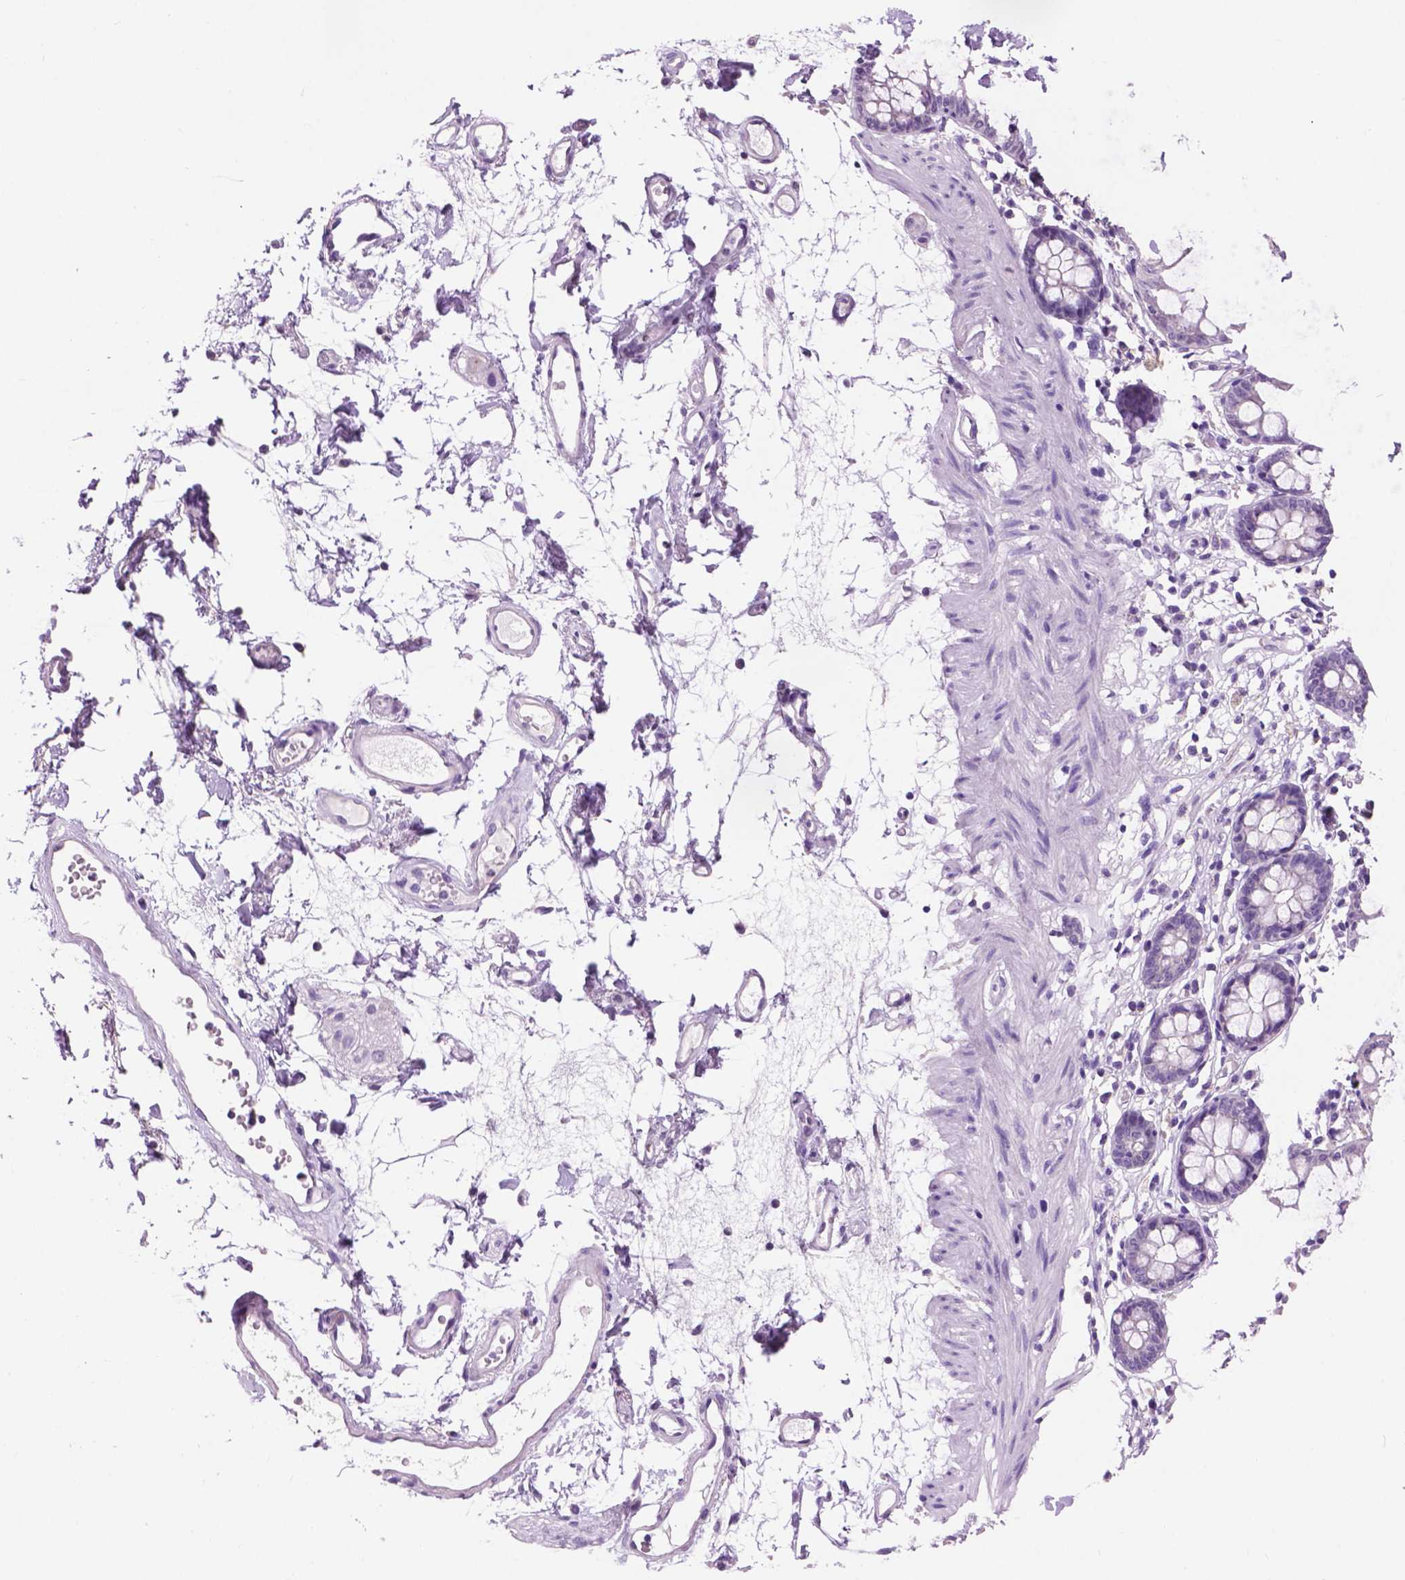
{"staining": {"intensity": "negative", "quantity": "none", "location": "none"}, "tissue": "colon", "cell_type": "Endothelial cells", "image_type": "normal", "snomed": [{"axis": "morphology", "description": "Normal tissue, NOS"}, {"axis": "topography", "description": "Colon"}], "caption": "A high-resolution image shows immunohistochemistry staining of unremarkable colon, which reveals no significant expression in endothelial cells.", "gene": "CRYBA4", "patient": {"sex": "female", "age": 84}}